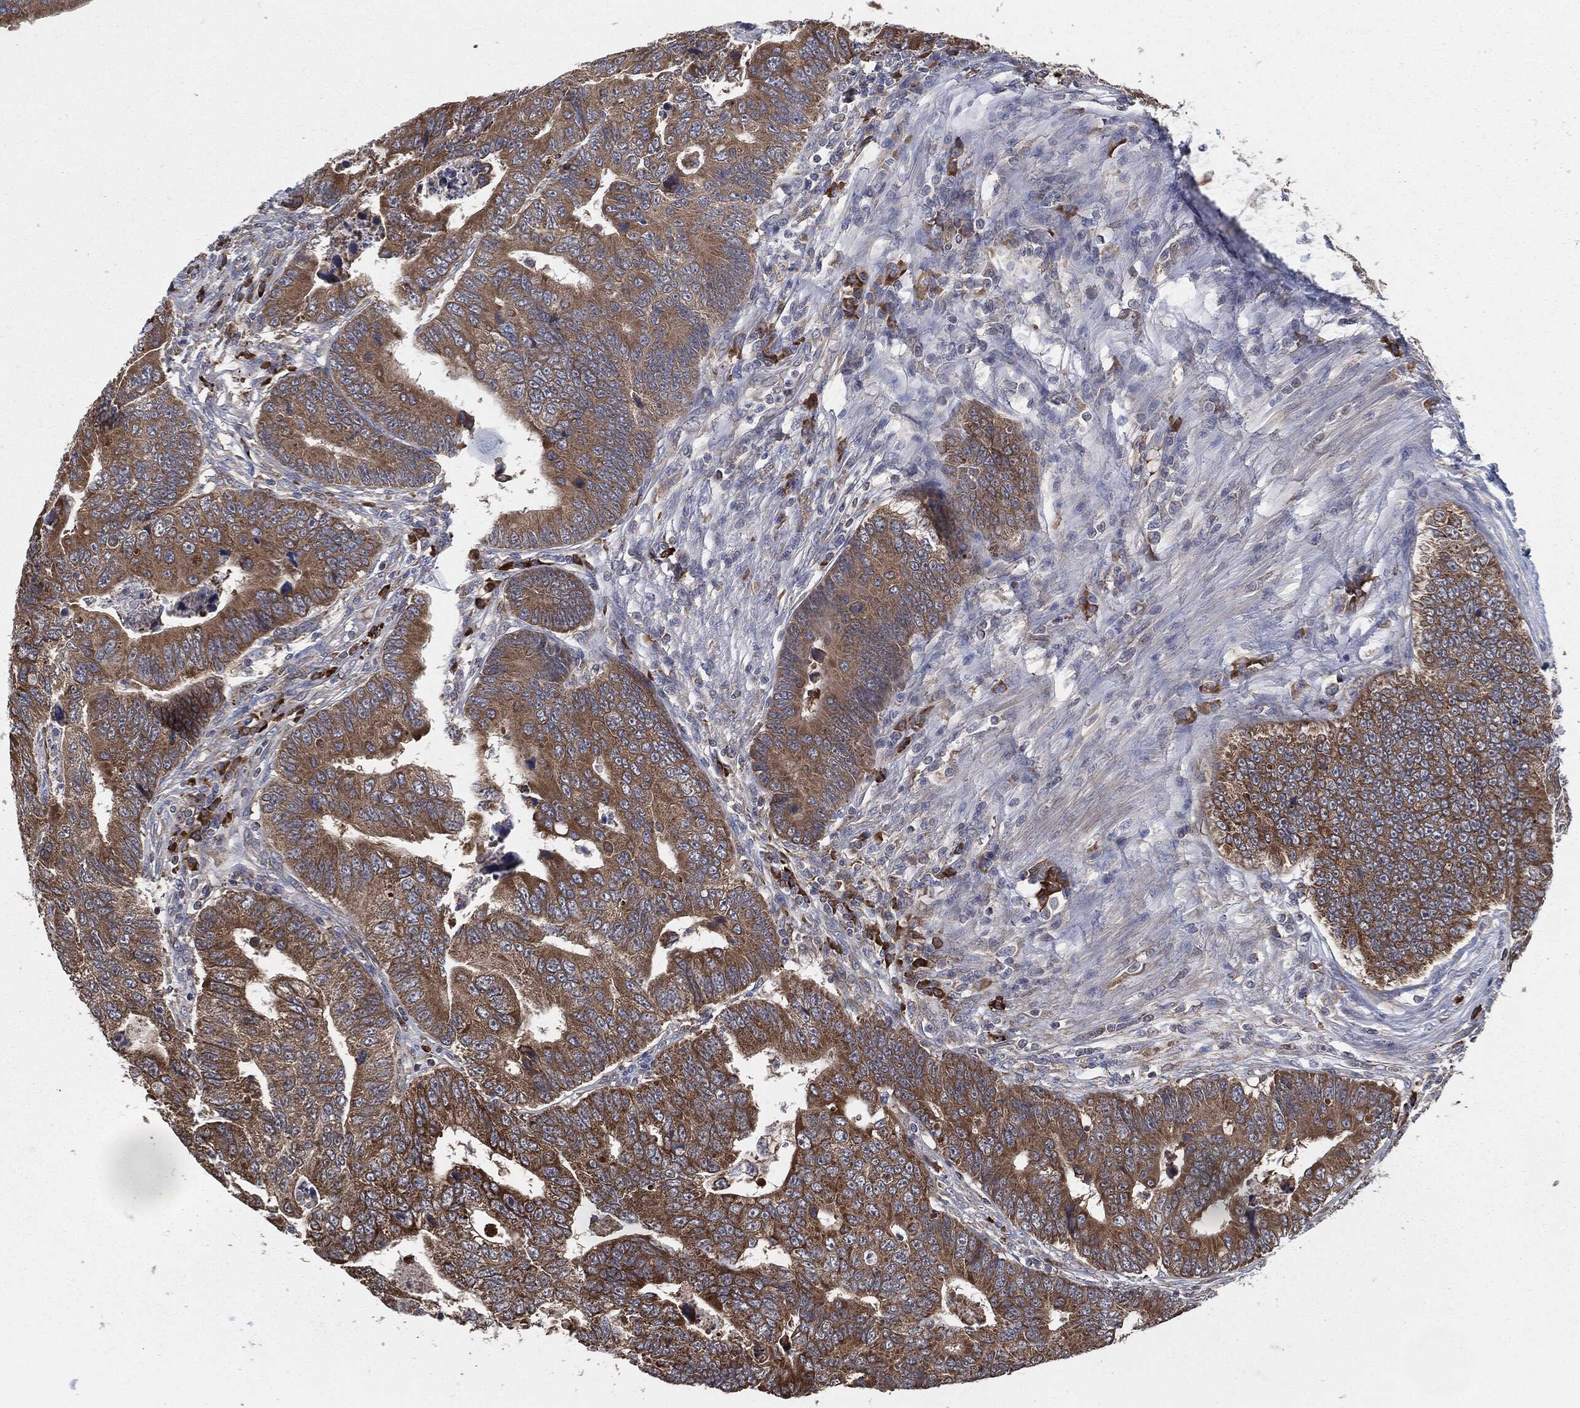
{"staining": {"intensity": "moderate", "quantity": ">75%", "location": "cytoplasmic/membranous"}, "tissue": "colorectal cancer", "cell_type": "Tumor cells", "image_type": "cancer", "snomed": [{"axis": "morphology", "description": "Adenocarcinoma, NOS"}, {"axis": "topography", "description": "Colon"}], "caption": "IHC of colorectal cancer demonstrates medium levels of moderate cytoplasmic/membranous positivity in about >75% of tumor cells.", "gene": "PRDX4", "patient": {"sex": "female", "age": 72}}